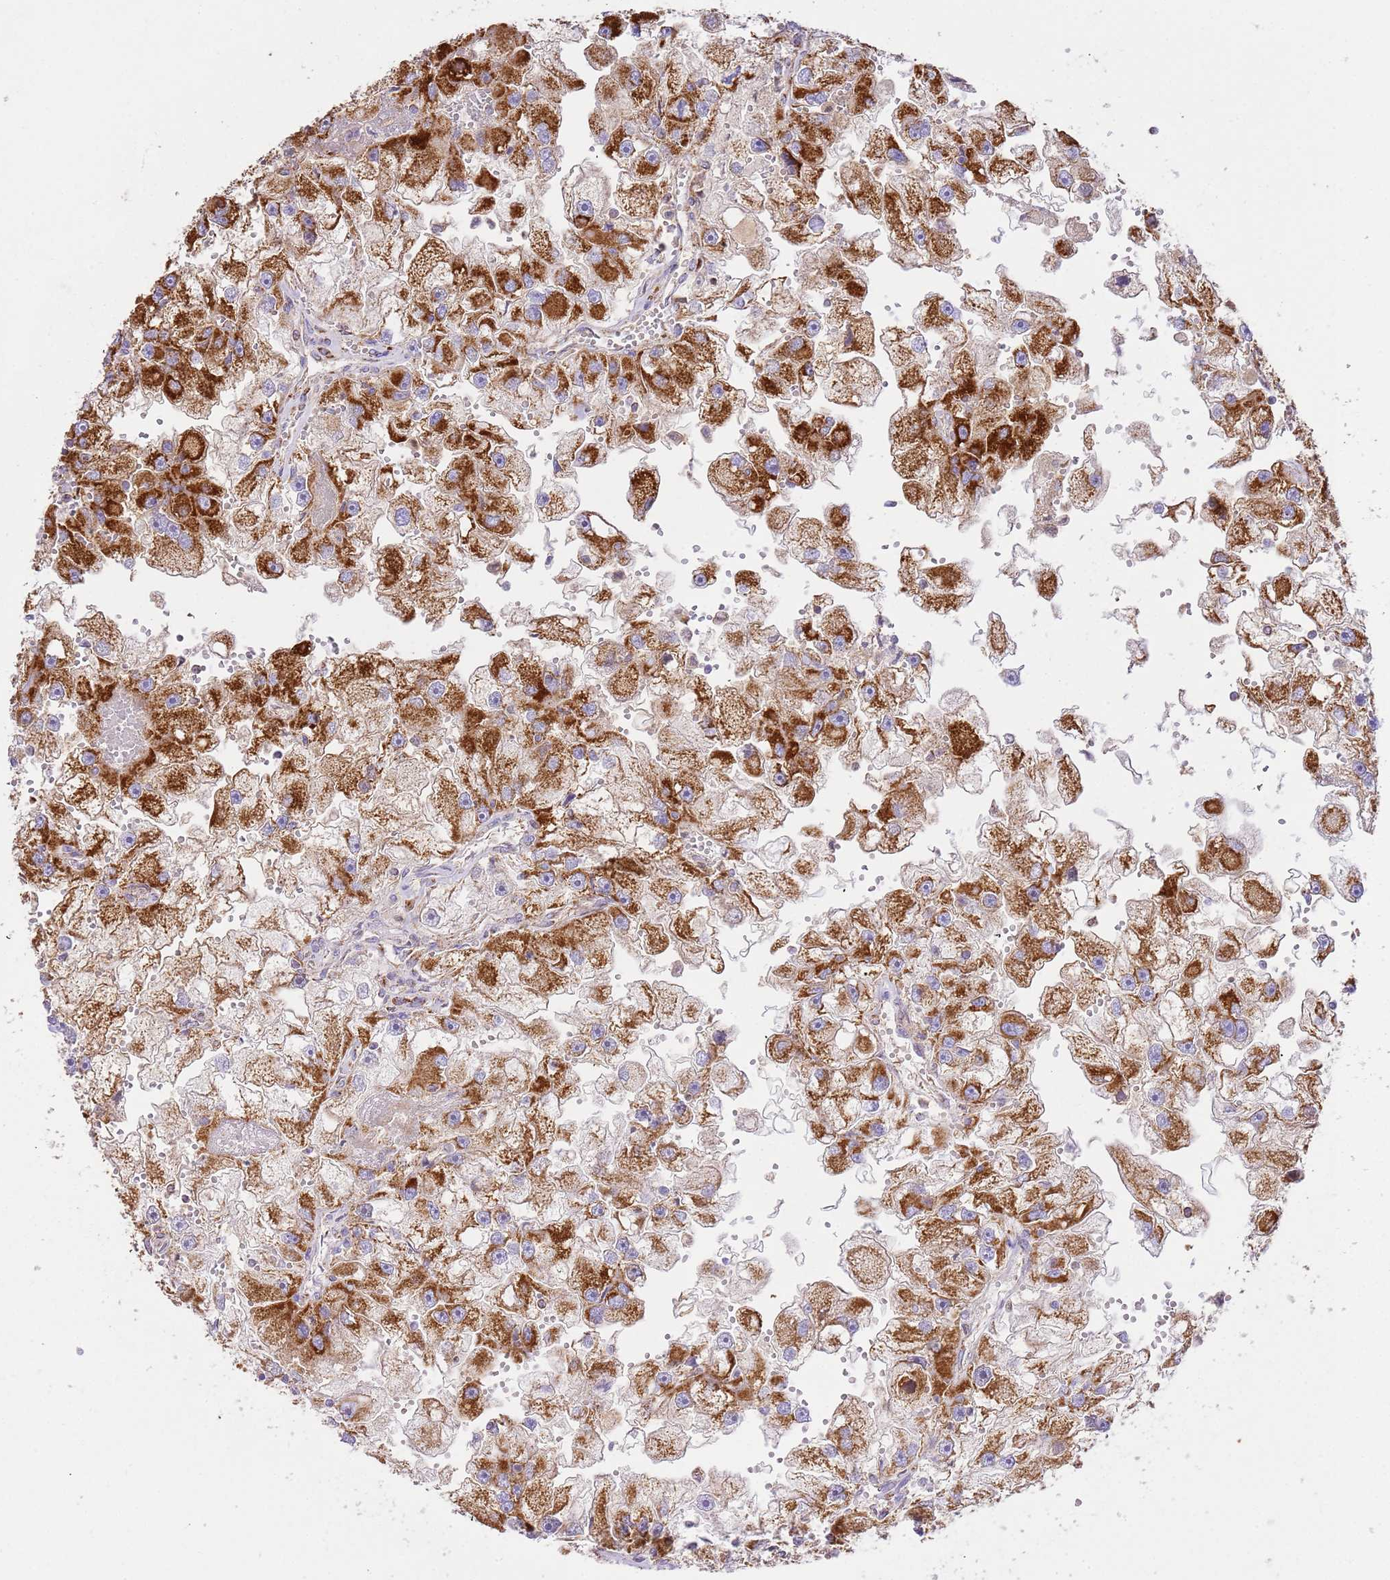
{"staining": {"intensity": "strong", "quantity": ">75%", "location": "cytoplasmic/membranous"}, "tissue": "renal cancer", "cell_type": "Tumor cells", "image_type": "cancer", "snomed": [{"axis": "morphology", "description": "Adenocarcinoma, NOS"}, {"axis": "topography", "description": "Kidney"}], "caption": "IHC photomicrograph of neoplastic tissue: renal adenocarcinoma stained using immunohistochemistry (IHC) reveals high levels of strong protein expression localized specifically in the cytoplasmic/membranous of tumor cells, appearing as a cytoplasmic/membranous brown color.", "gene": "ZBTB39", "patient": {"sex": "male", "age": 63}}